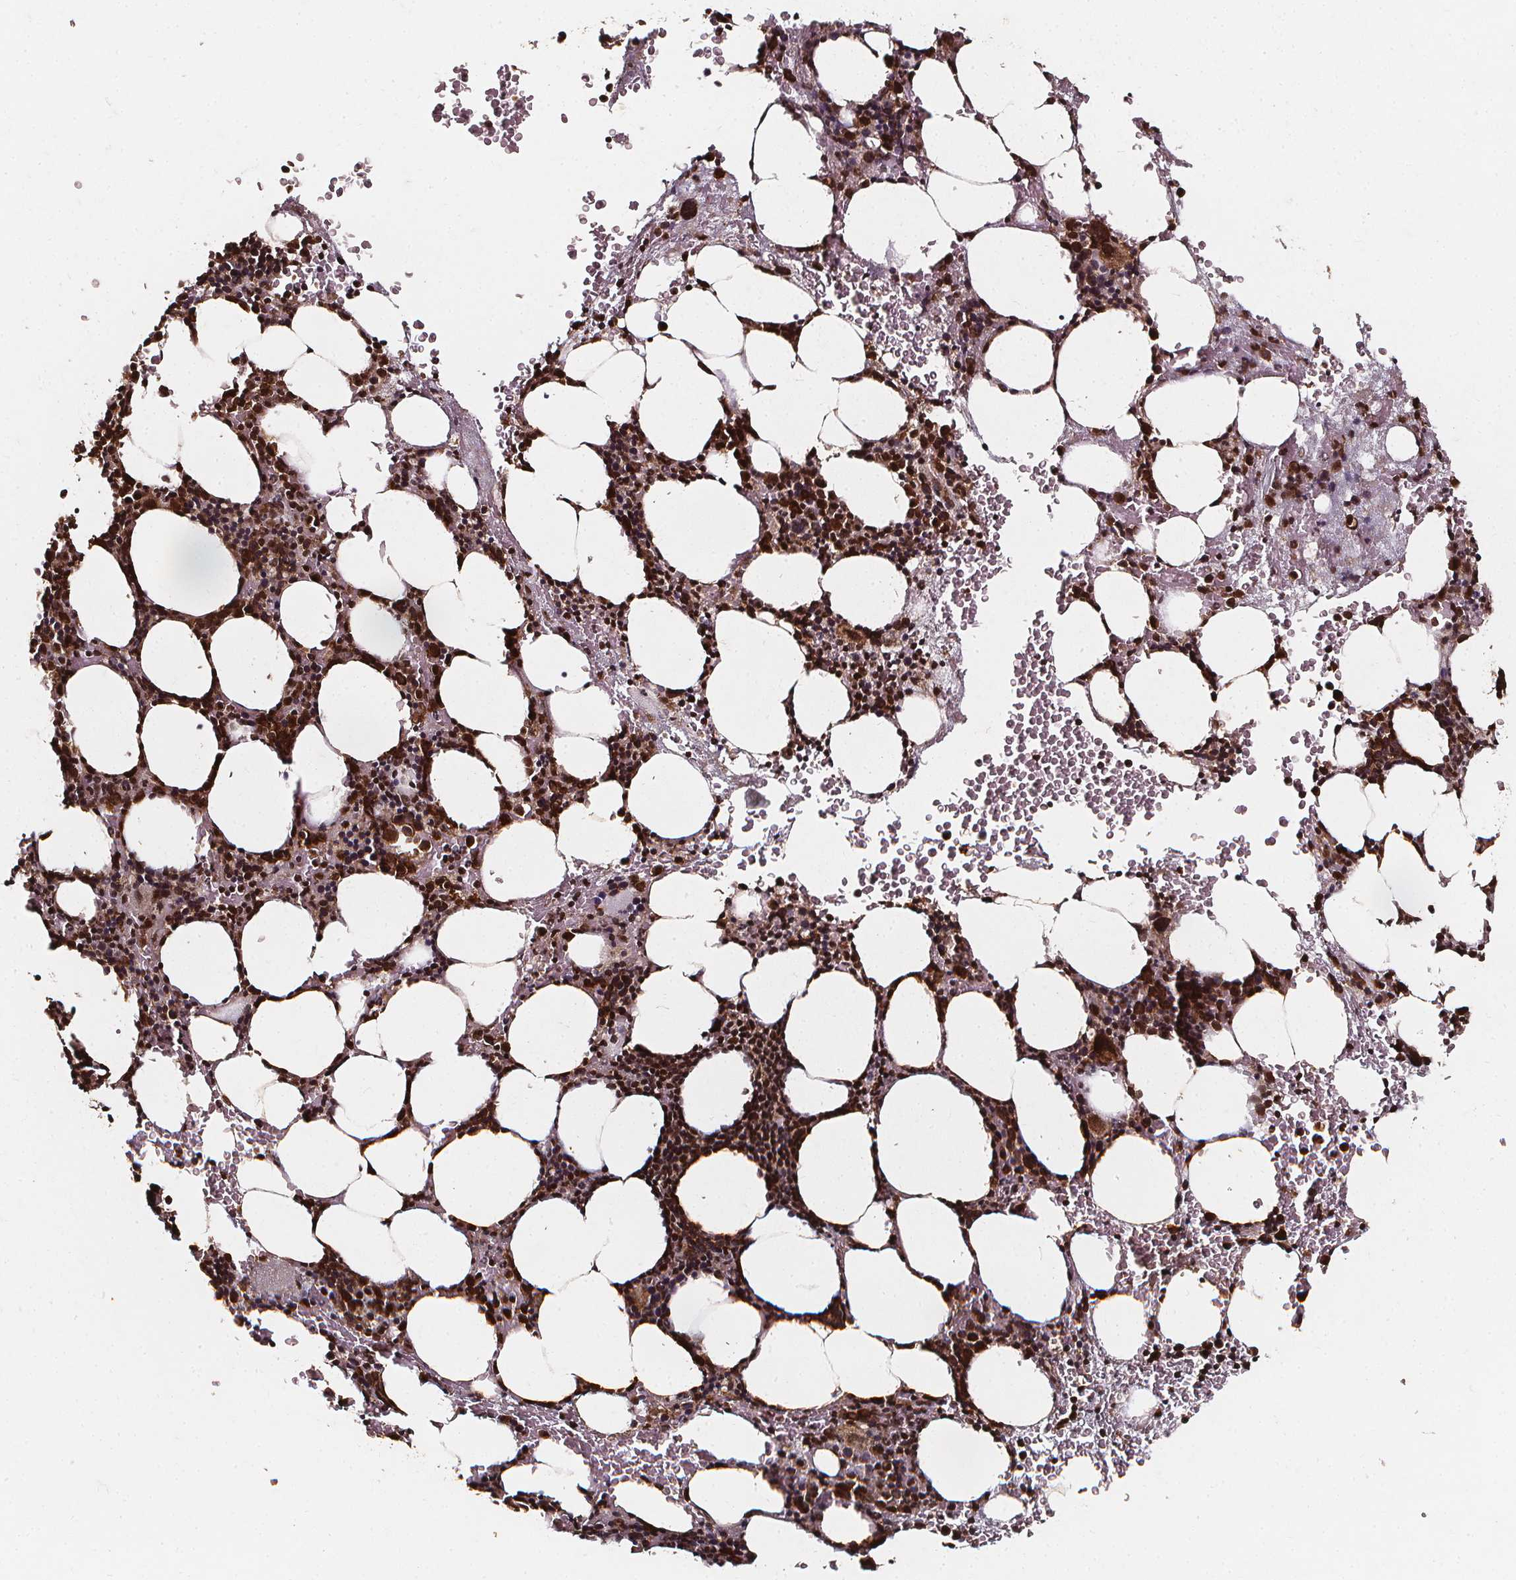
{"staining": {"intensity": "strong", "quantity": "25%-75%", "location": "cytoplasmic/membranous,nuclear"}, "tissue": "bone marrow", "cell_type": "Hematopoietic cells", "image_type": "normal", "snomed": [{"axis": "morphology", "description": "Normal tissue, NOS"}, {"axis": "topography", "description": "Bone marrow"}], "caption": "This photomicrograph reveals immunohistochemistry (IHC) staining of benign bone marrow, with high strong cytoplasmic/membranous,nuclear positivity in approximately 25%-75% of hematopoietic cells.", "gene": "SMN1", "patient": {"sex": "male", "age": 77}}